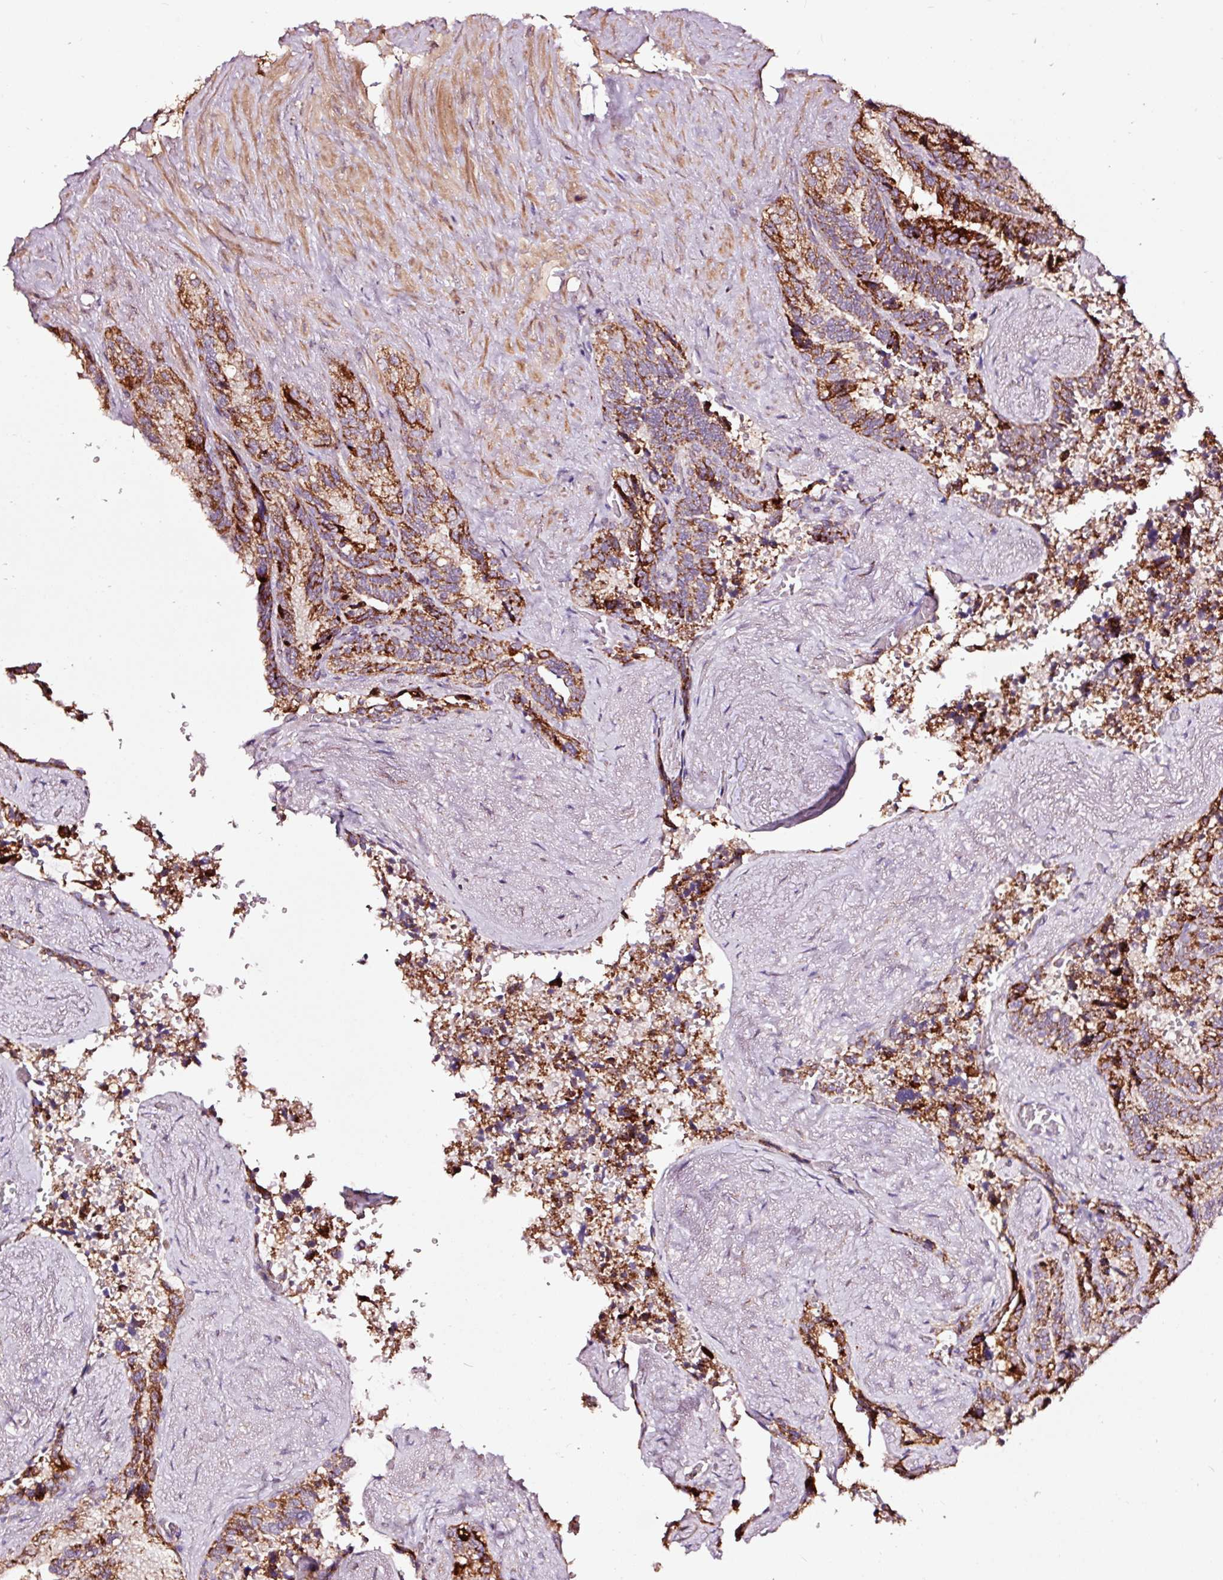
{"staining": {"intensity": "strong", "quantity": ">75%", "location": "cytoplasmic/membranous"}, "tissue": "seminal vesicle", "cell_type": "Glandular cells", "image_type": "normal", "snomed": [{"axis": "morphology", "description": "Normal tissue, NOS"}, {"axis": "topography", "description": "Seminal veicle"}], "caption": "Immunohistochemical staining of benign seminal vesicle exhibits high levels of strong cytoplasmic/membranous staining in approximately >75% of glandular cells.", "gene": "TPM1", "patient": {"sex": "male", "age": 68}}